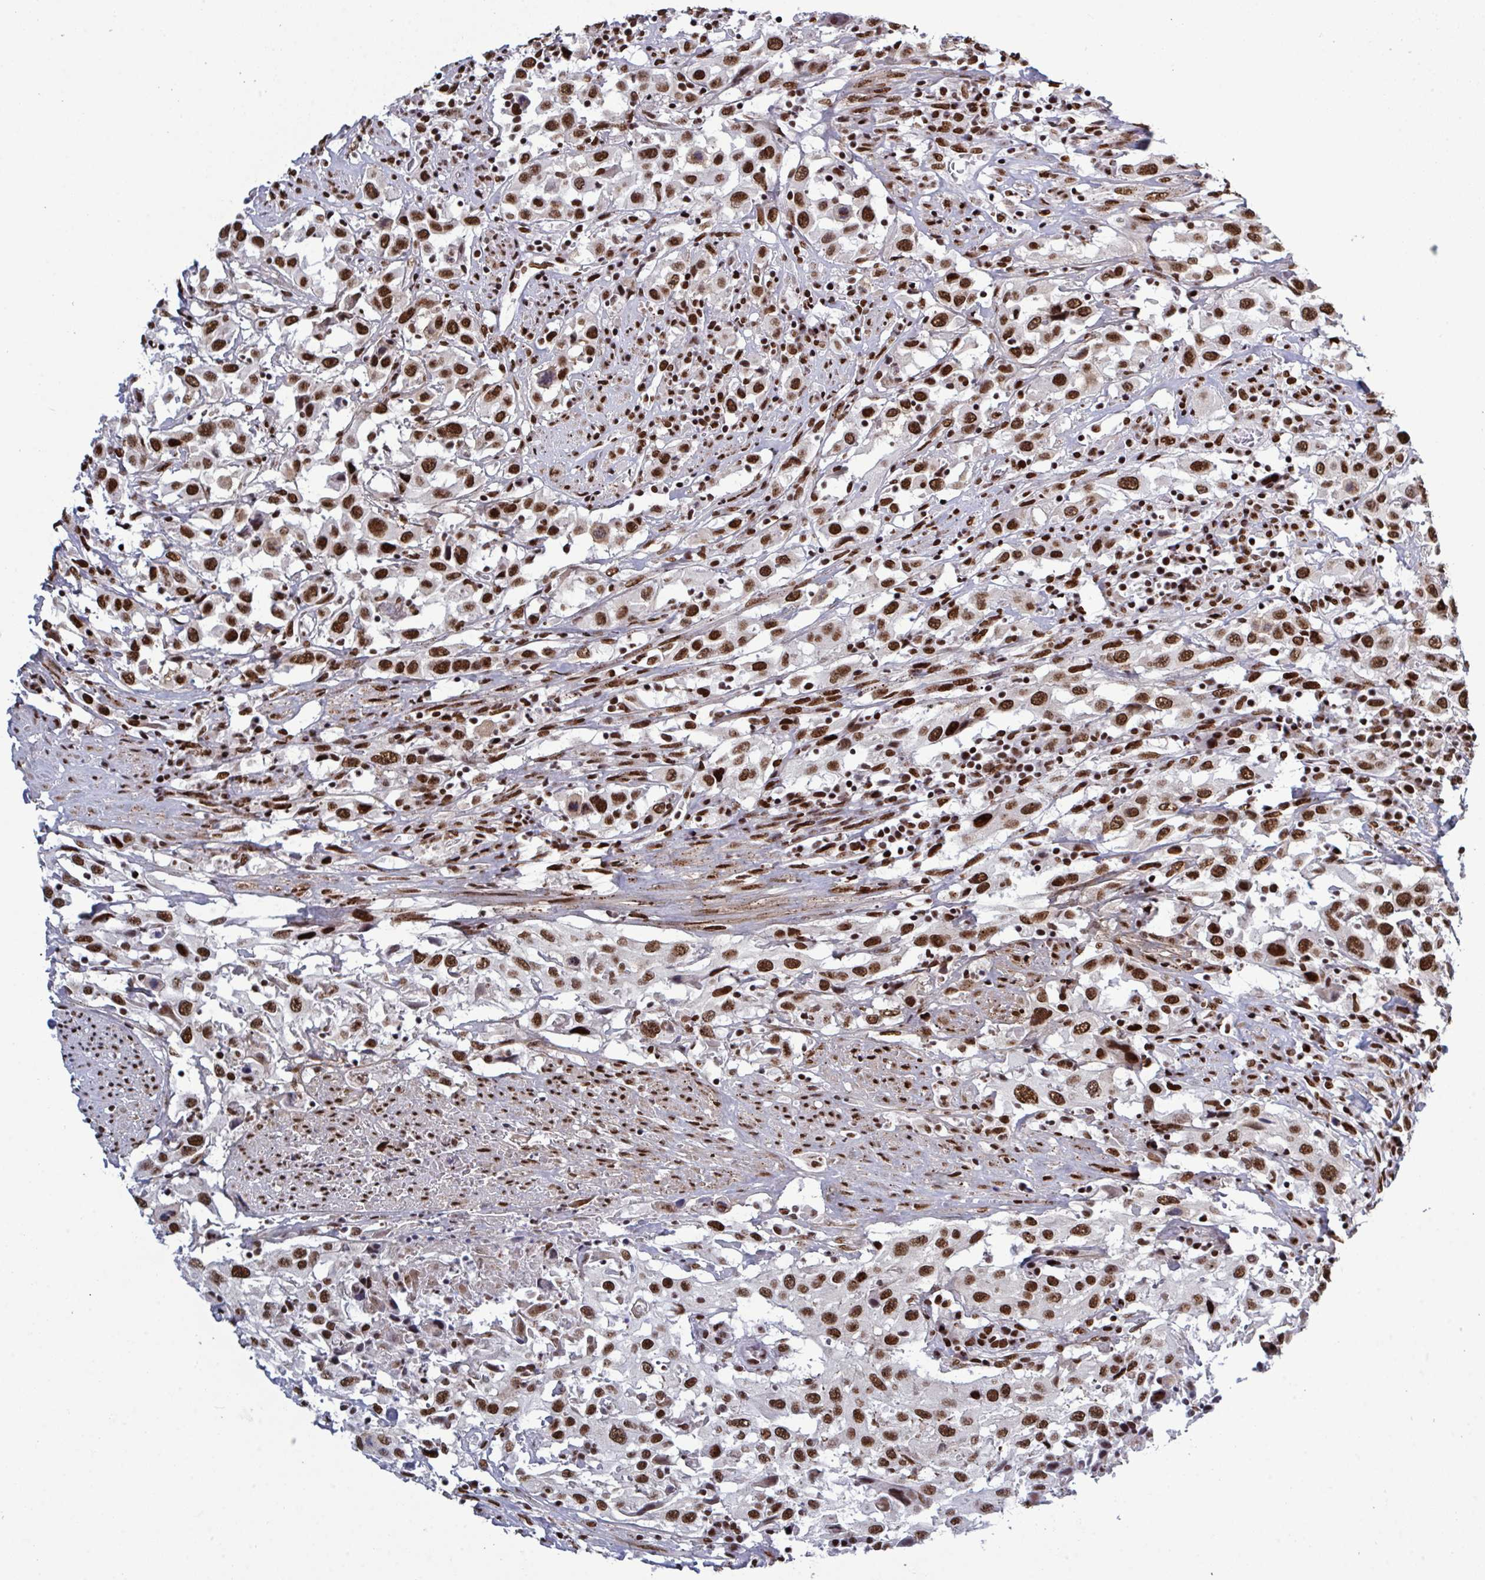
{"staining": {"intensity": "strong", "quantity": ">75%", "location": "nuclear"}, "tissue": "urothelial cancer", "cell_type": "Tumor cells", "image_type": "cancer", "snomed": [{"axis": "morphology", "description": "Urothelial carcinoma, High grade"}, {"axis": "topography", "description": "Urinary bladder"}], "caption": "Human urothelial cancer stained with a protein marker demonstrates strong staining in tumor cells.", "gene": "ZNF607", "patient": {"sex": "male", "age": 61}}